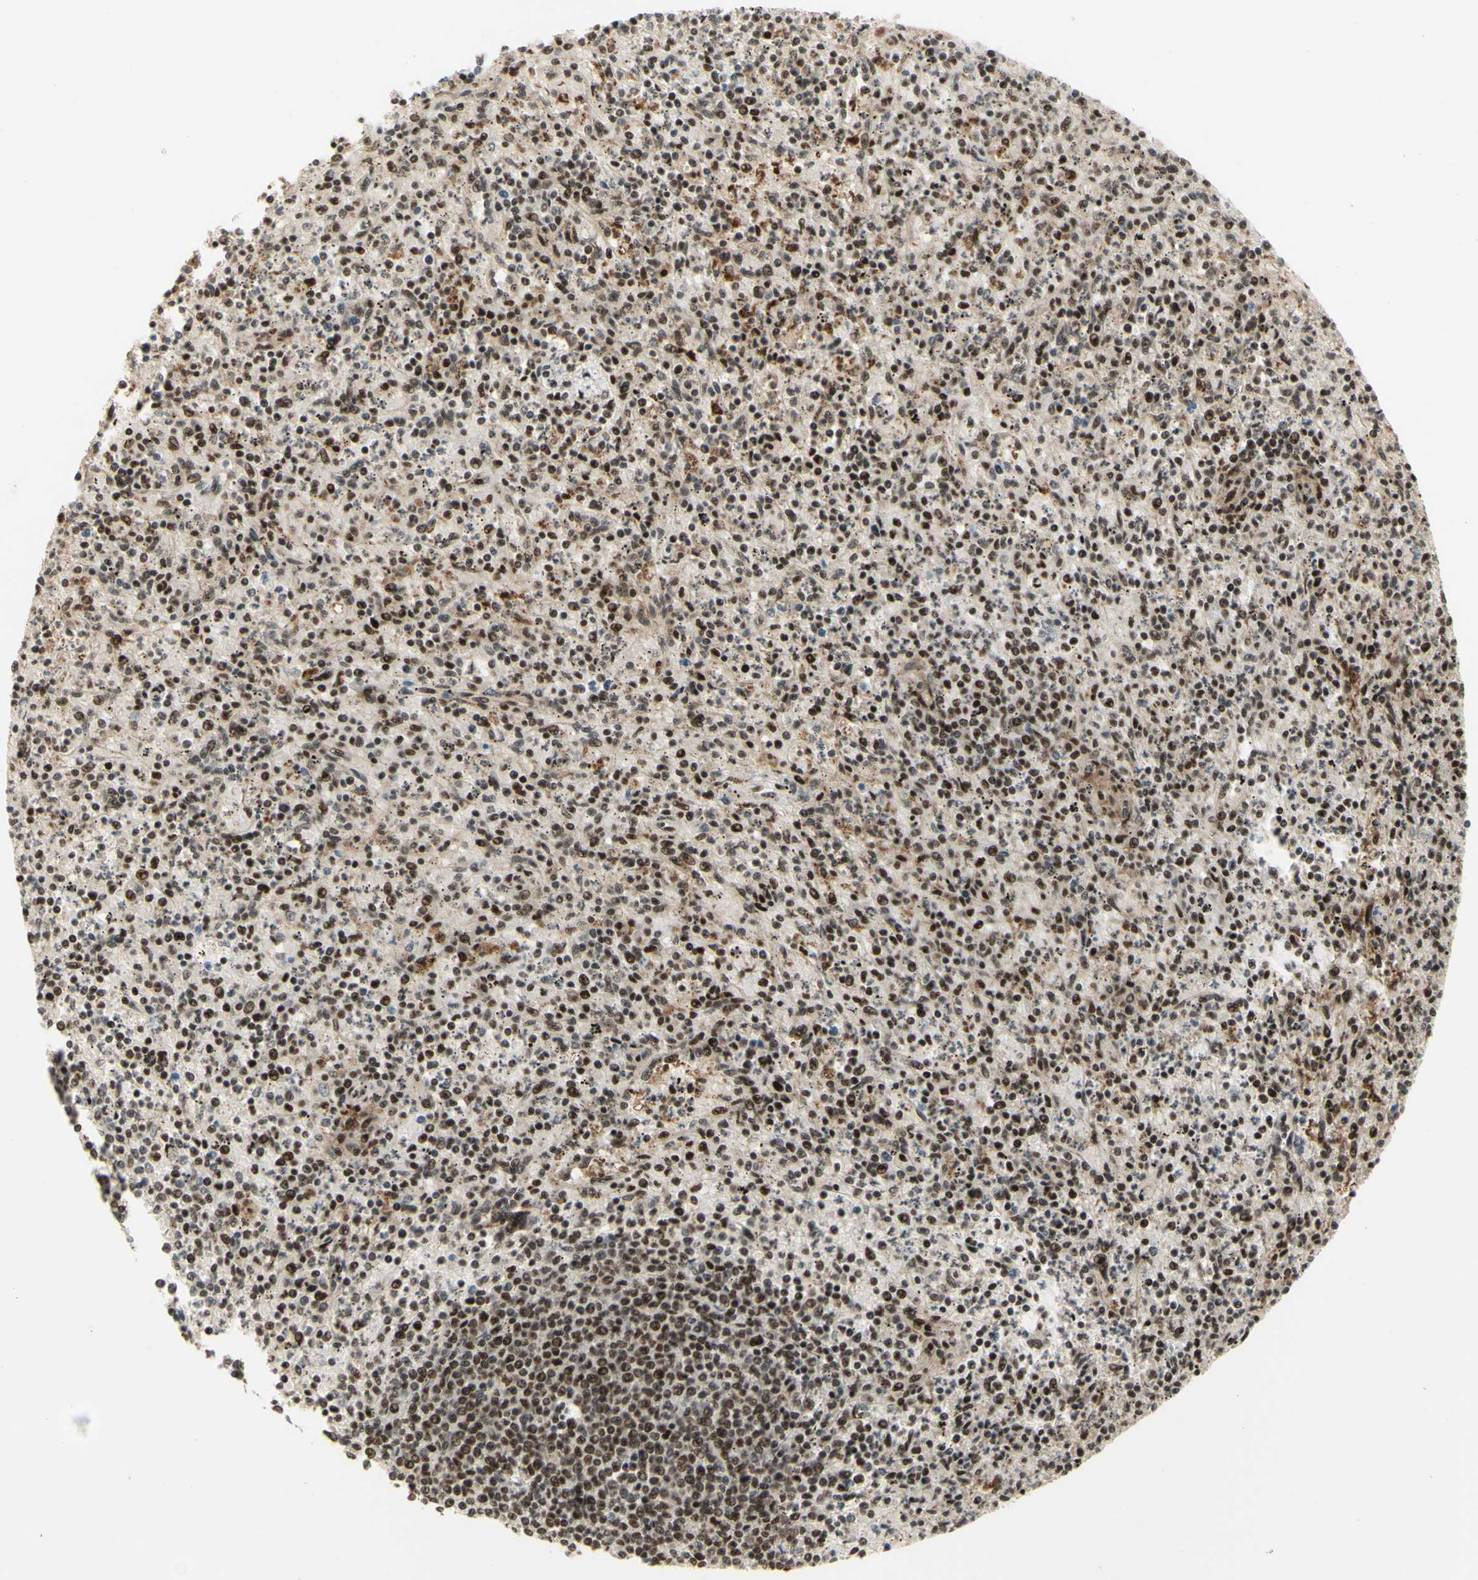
{"staining": {"intensity": "moderate", "quantity": ">75%", "location": "nuclear"}, "tissue": "spleen", "cell_type": "Cells in red pulp", "image_type": "normal", "snomed": [{"axis": "morphology", "description": "Normal tissue, NOS"}, {"axis": "topography", "description": "Spleen"}], "caption": "Immunohistochemistry histopathology image of benign spleen: spleen stained using immunohistochemistry (IHC) demonstrates medium levels of moderate protein expression localized specifically in the nuclear of cells in red pulp, appearing as a nuclear brown color.", "gene": "DHX9", "patient": {"sex": "male", "age": 72}}